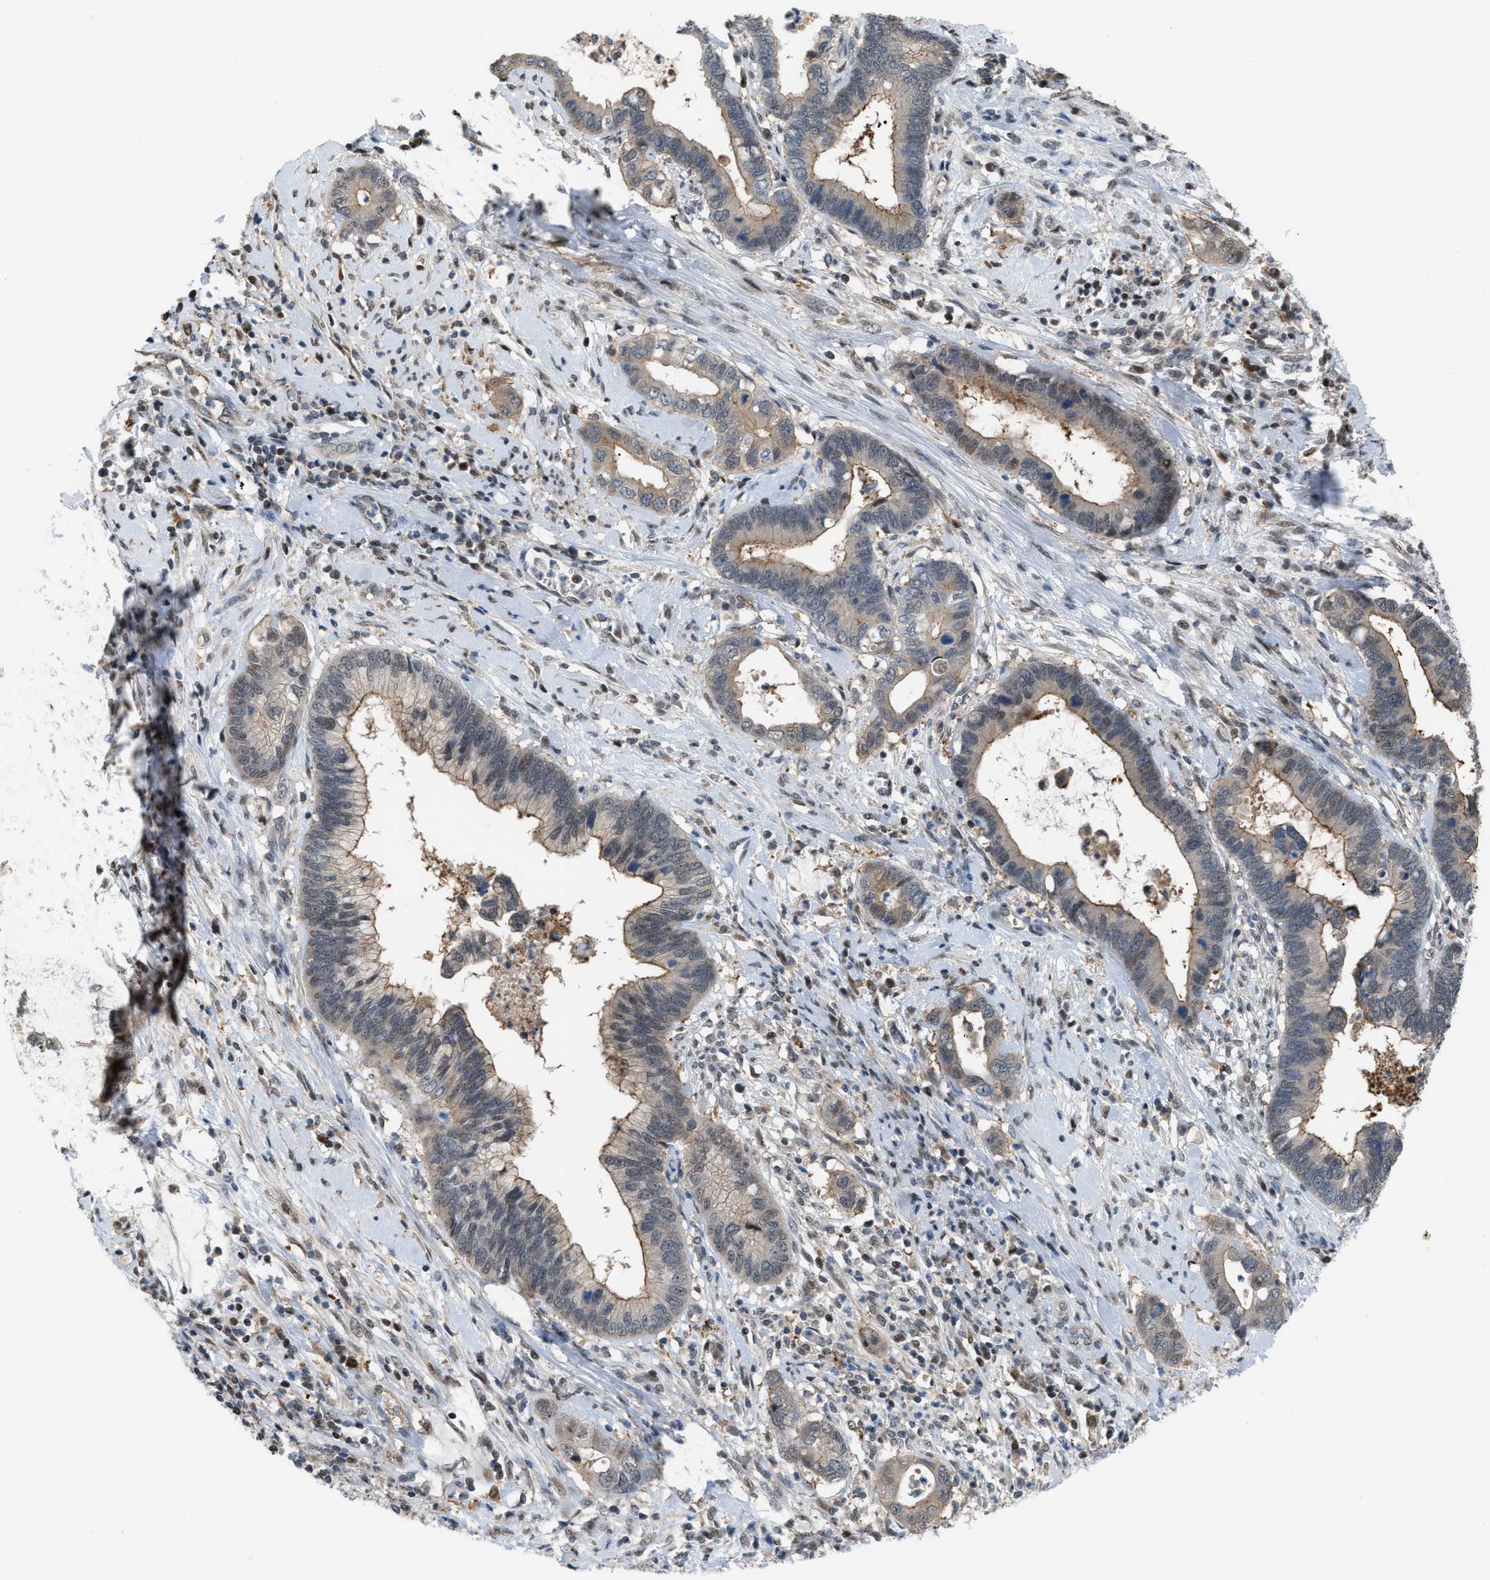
{"staining": {"intensity": "weak", "quantity": "25%-75%", "location": "cytoplasmic/membranous"}, "tissue": "cervical cancer", "cell_type": "Tumor cells", "image_type": "cancer", "snomed": [{"axis": "morphology", "description": "Adenocarcinoma, NOS"}, {"axis": "topography", "description": "Cervix"}], "caption": "Cervical cancer (adenocarcinoma) stained for a protein (brown) displays weak cytoplasmic/membranous positive positivity in about 25%-75% of tumor cells.", "gene": "RFFL", "patient": {"sex": "female", "age": 44}}